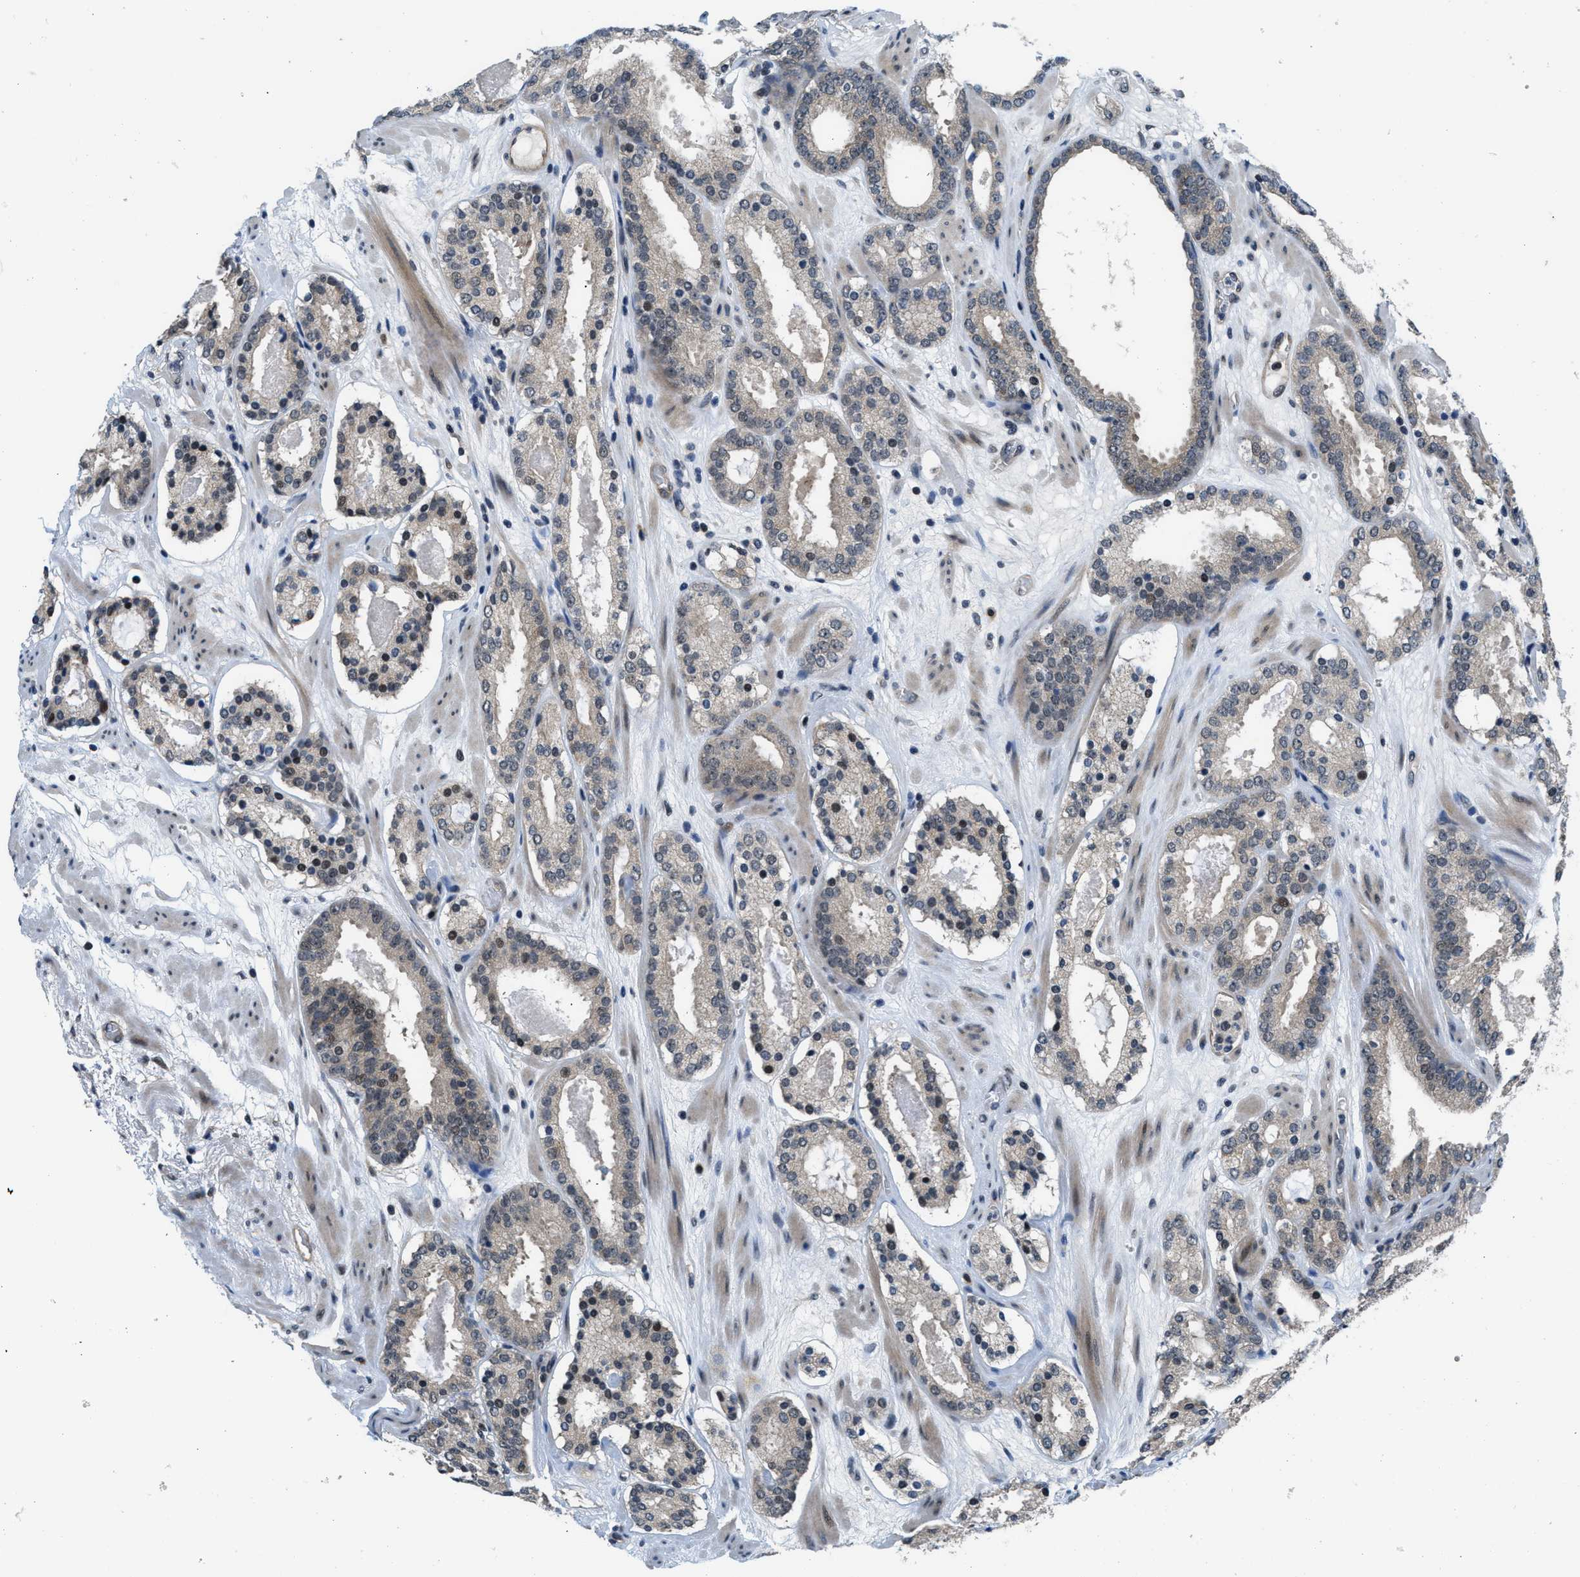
{"staining": {"intensity": "moderate", "quantity": "<25%", "location": "nuclear"}, "tissue": "prostate cancer", "cell_type": "Tumor cells", "image_type": "cancer", "snomed": [{"axis": "morphology", "description": "Adenocarcinoma, Low grade"}, {"axis": "topography", "description": "Prostate"}], "caption": "A low amount of moderate nuclear expression is seen in about <25% of tumor cells in prostate cancer tissue. Using DAB (3,3'-diaminobenzidine) (brown) and hematoxylin (blue) stains, captured at high magnification using brightfield microscopy.", "gene": "SETD5", "patient": {"sex": "male", "age": 69}}